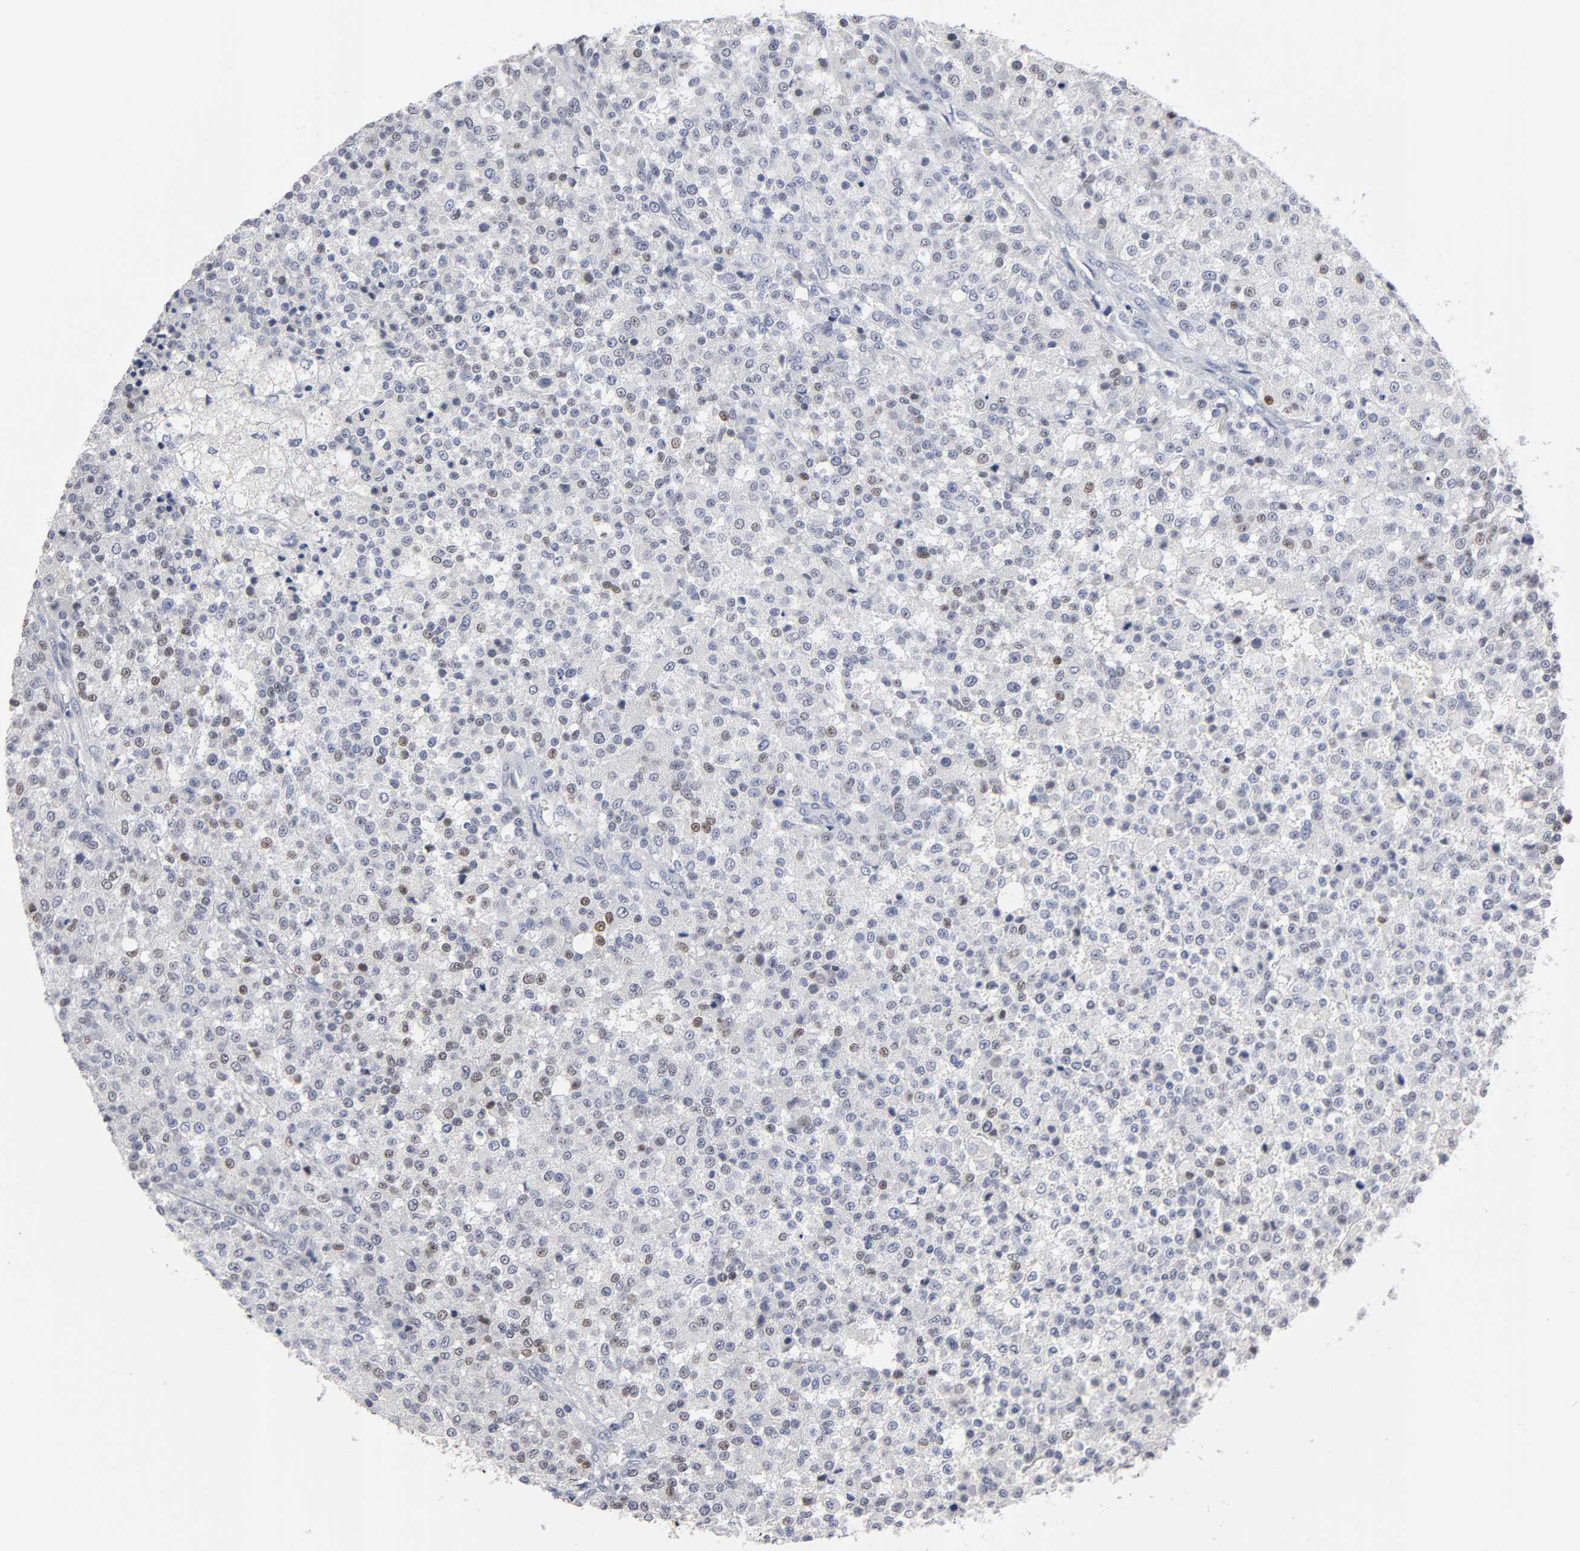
{"staining": {"intensity": "moderate", "quantity": "<25%", "location": "nuclear"}, "tissue": "testis cancer", "cell_type": "Tumor cells", "image_type": "cancer", "snomed": [{"axis": "morphology", "description": "Seminoma, NOS"}, {"axis": "topography", "description": "Testis"}], "caption": "Moderate nuclear protein staining is appreciated in about <25% of tumor cells in testis cancer.", "gene": "HNF4A", "patient": {"sex": "male", "age": 59}}